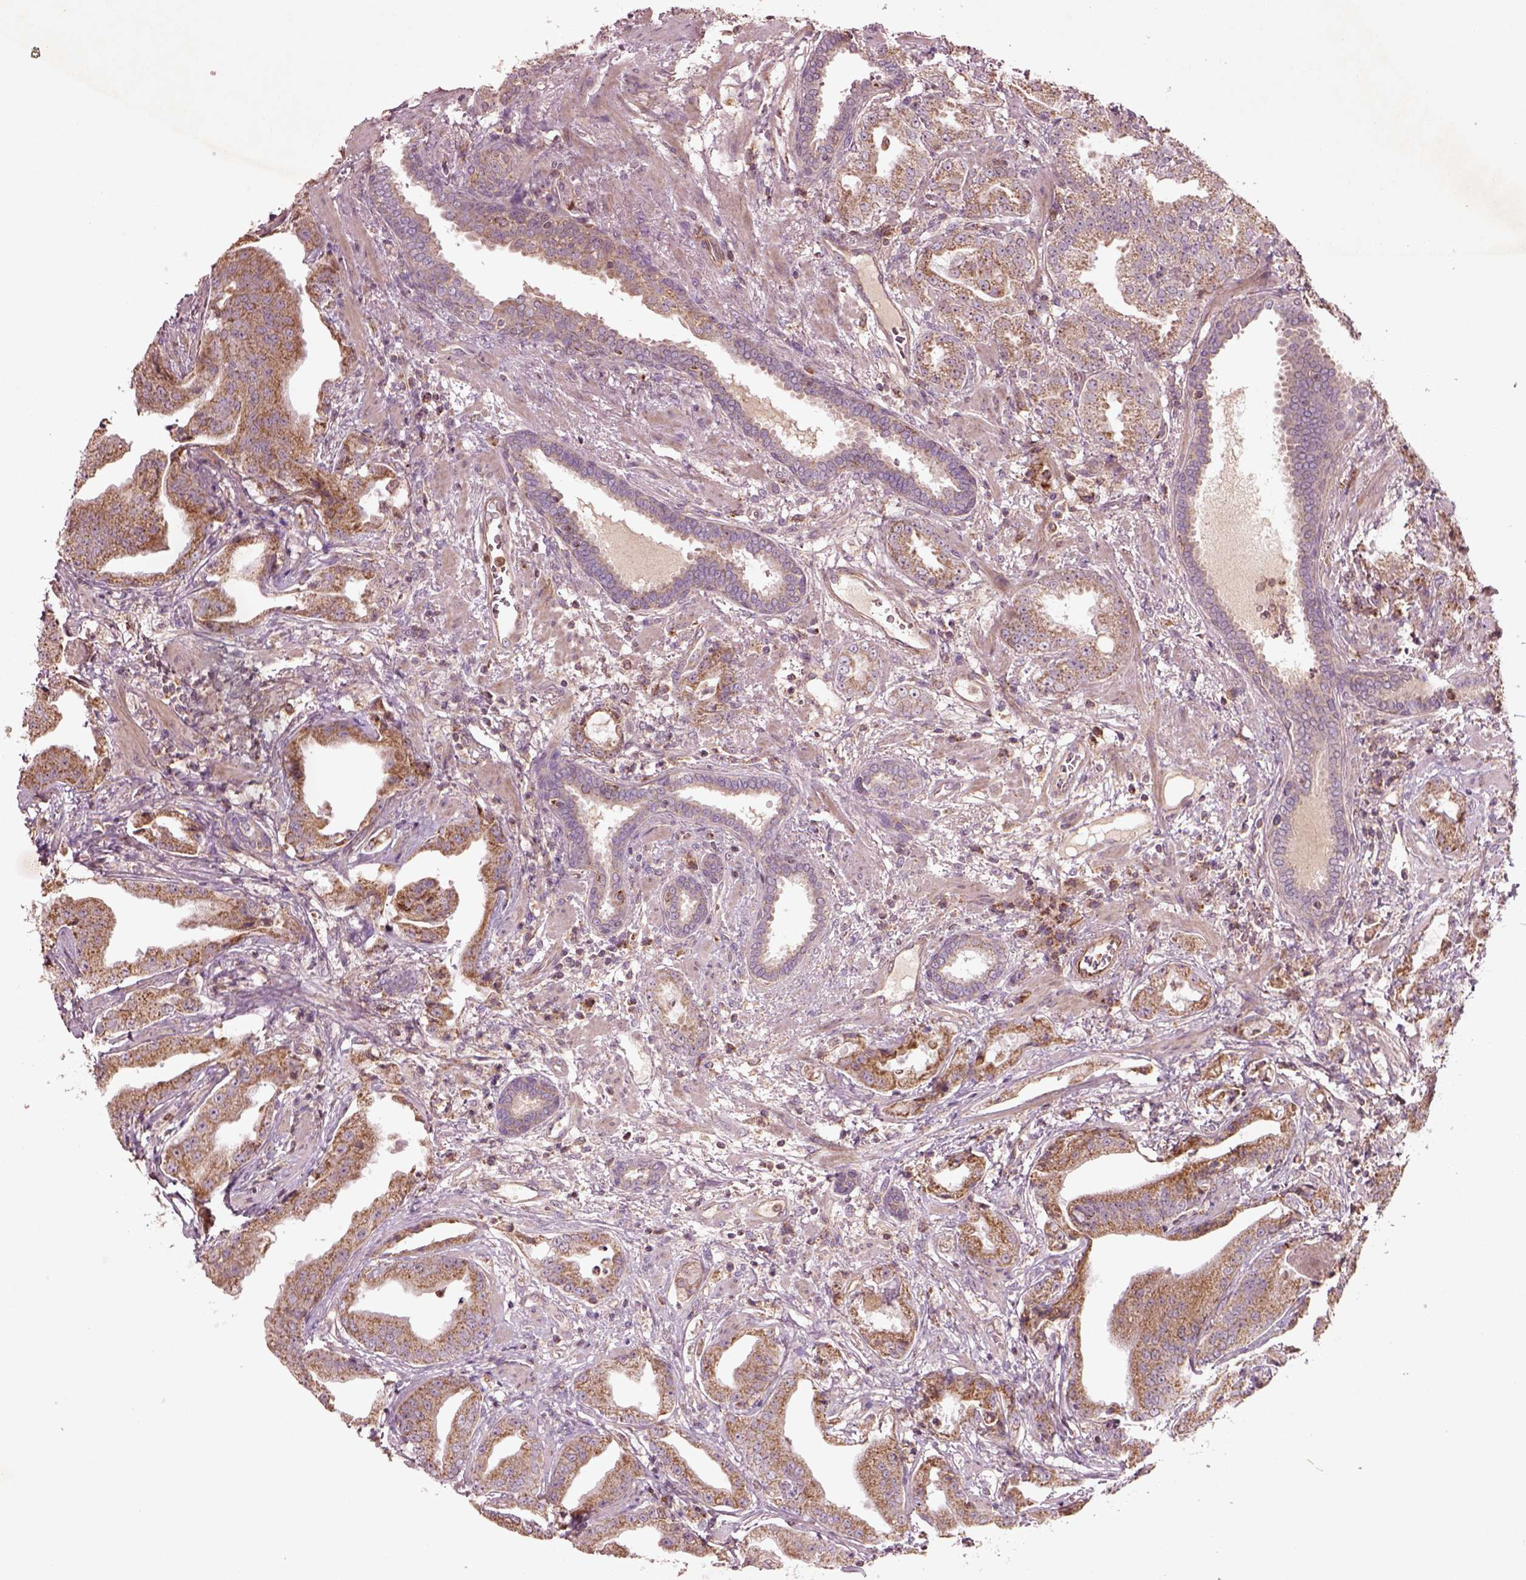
{"staining": {"intensity": "moderate", "quantity": ">75%", "location": "cytoplasmic/membranous"}, "tissue": "prostate cancer", "cell_type": "Tumor cells", "image_type": "cancer", "snomed": [{"axis": "morphology", "description": "Adenocarcinoma, Low grade"}, {"axis": "topography", "description": "Prostate"}], "caption": "A photomicrograph showing moderate cytoplasmic/membranous staining in approximately >75% of tumor cells in prostate cancer, as visualized by brown immunohistochemical staining.", "gene": "SLC25A5", "patient": {"sex": "male", "age": 62}}